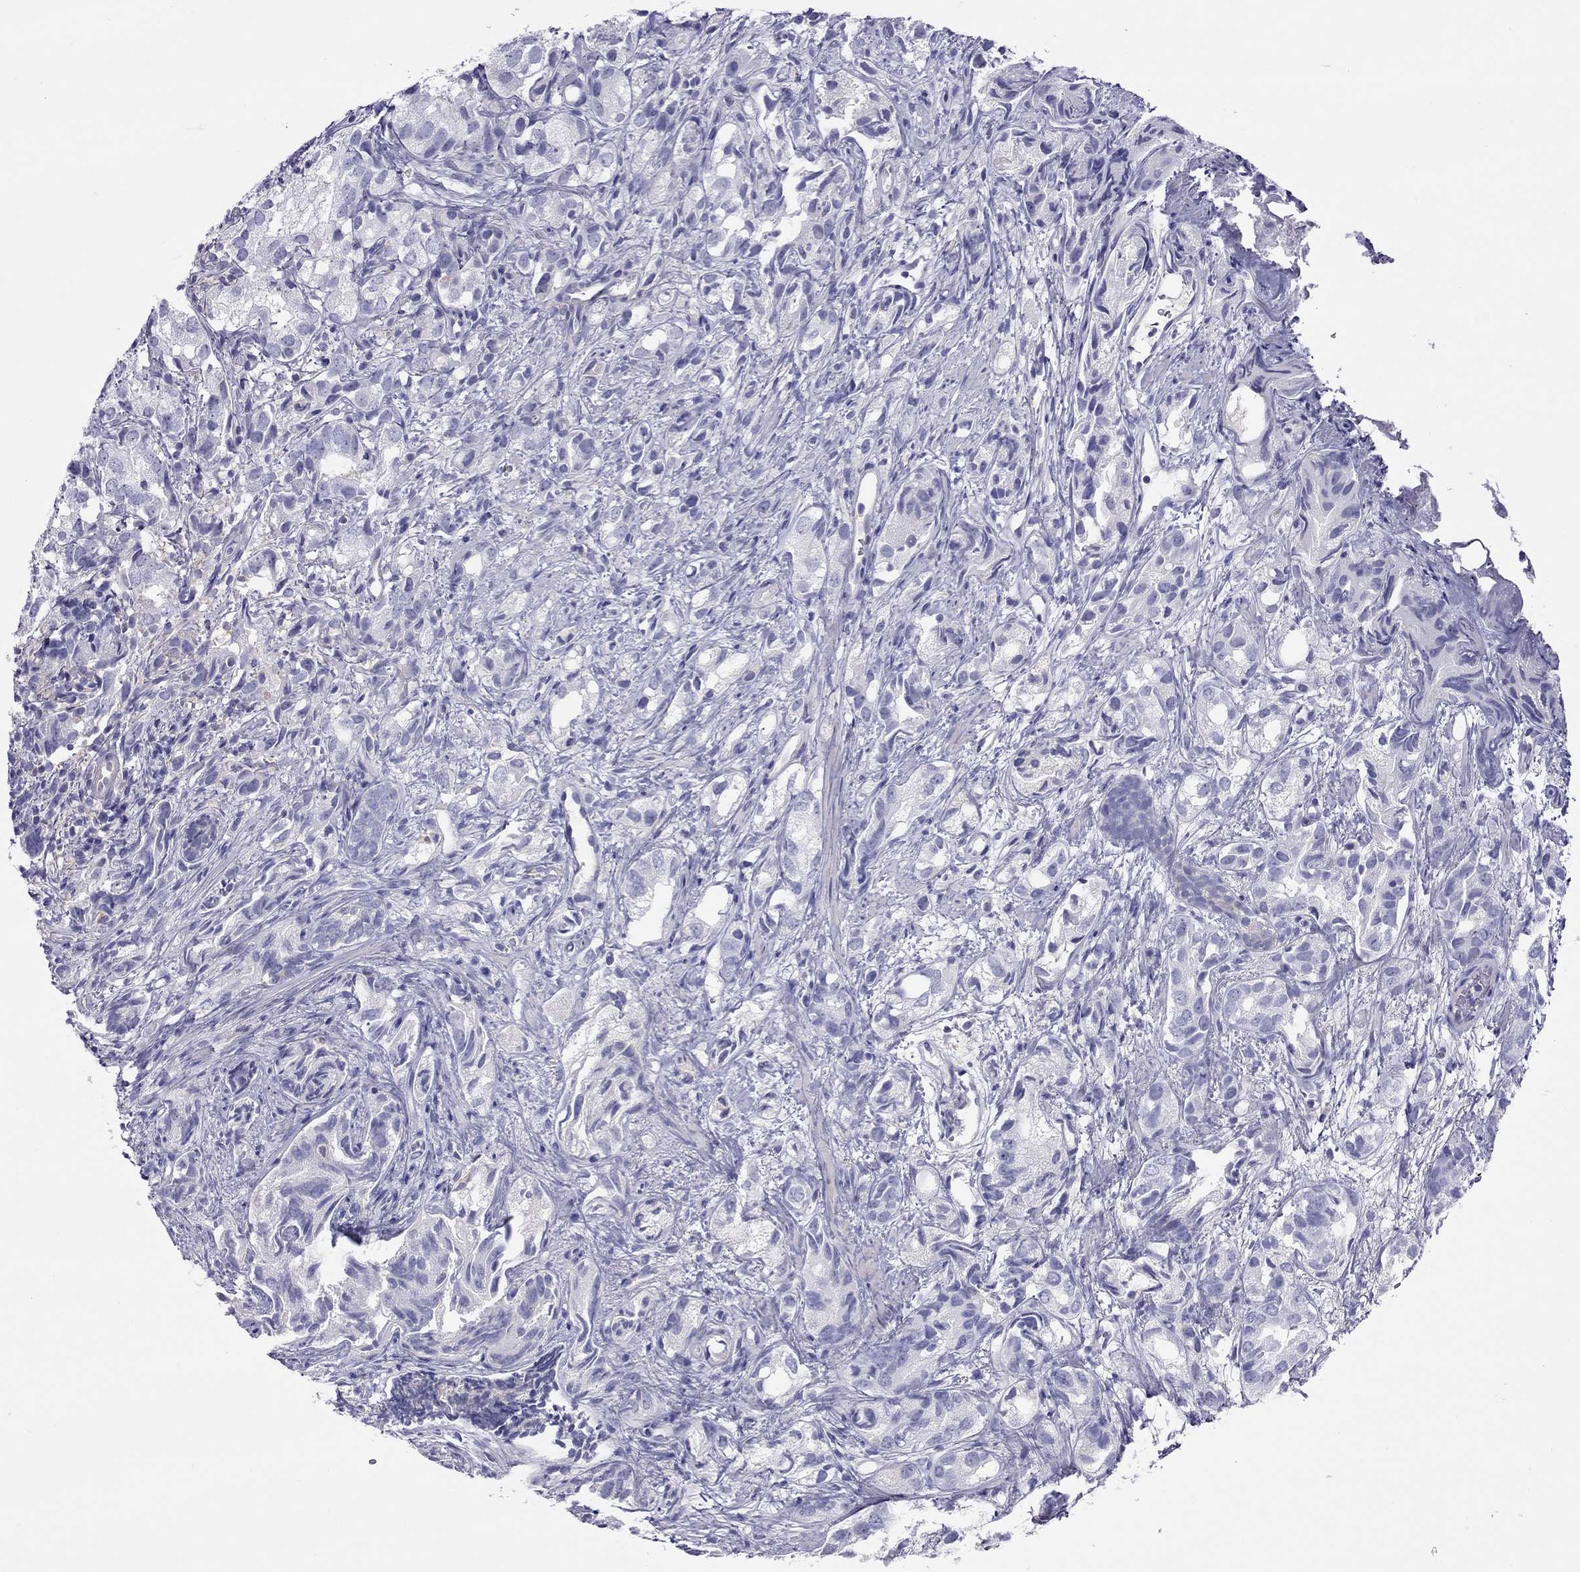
{"staining": {"intensity": "negative", "quantity": "none", "location": "none"}, "tissue": "prostate cancer", "cell_type": "Tumor cells", "image_type": "cancer", "snomed": [{"axis": "morphology", "description": "Adenocarcinoma, High grade"}, {"axis": "topography", "description": "Prostate"}], "caption": "Tumor cells are negative for brown protein staining in high-grade adenocarcinoma (prostate).", "gene": "ALOX15B", "patient": {"sex": "male", "age": 82}}